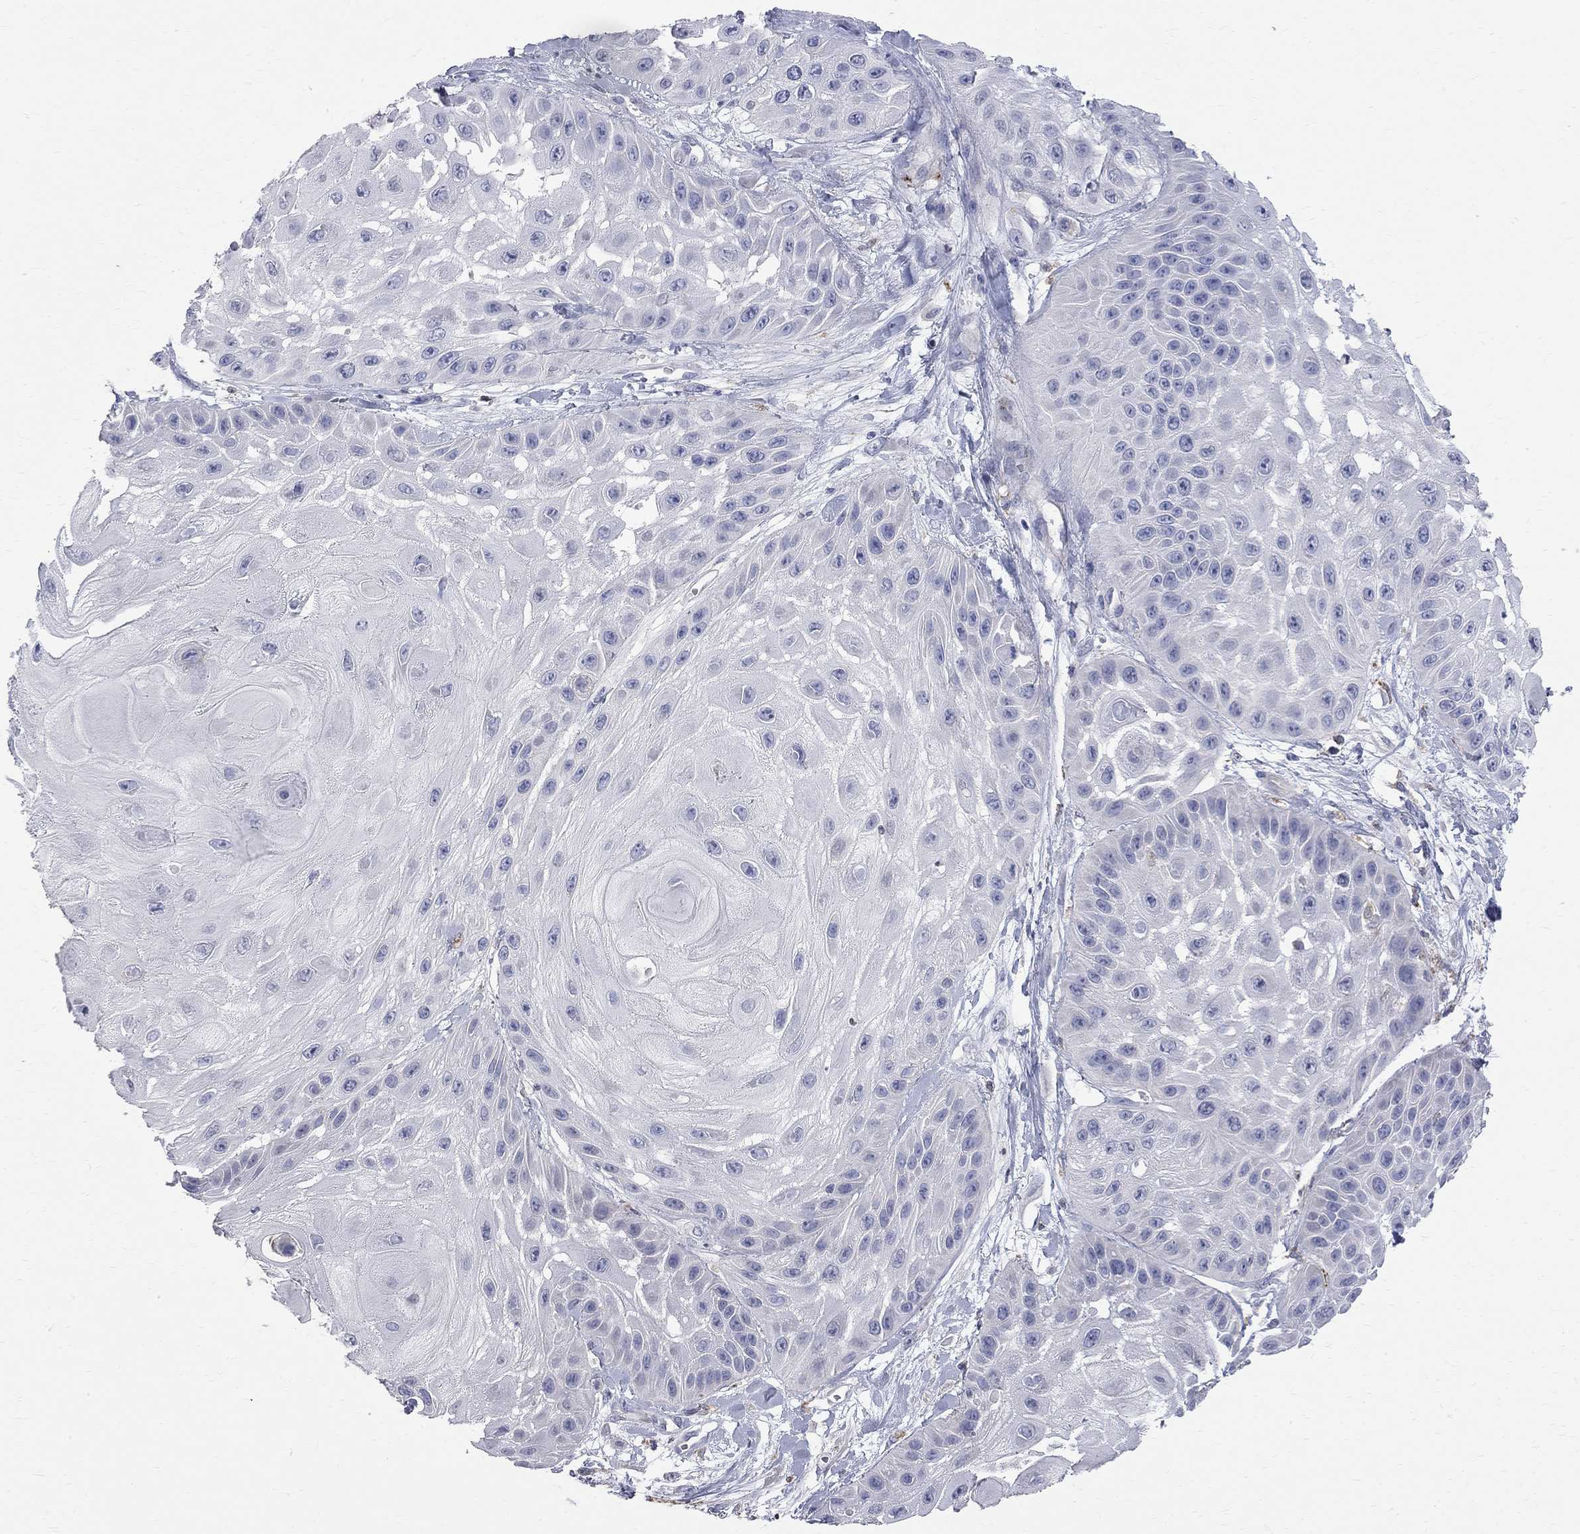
{"staining": {"intensity": "strong", "quantity": "<25%", "location": "cytoplasmic/membranous"}, "tissue": "skin cancer", "cell_type": "Tumor cells", "image_type": "cancer", "snomed": [{"axis": "morphology", "description": "Normal tissue, NOS"}, {"axis": "morphology", "description": "Squamous cell carcinoma, NOS"}, {"axis": "topography", "description": "Skin"}], "caption": "This photomicrograph displays skin cancer (squamous cell carcinoma) stained with immunohistochemistry (IHC) to label a protein in brown. The cytoplasmic/membranous of tumor cells show strong positivity for the protein. Nuclei are counter-stained blue.", "gene": "ACSL1", "patient": {"sex": "male", "age": 79}}